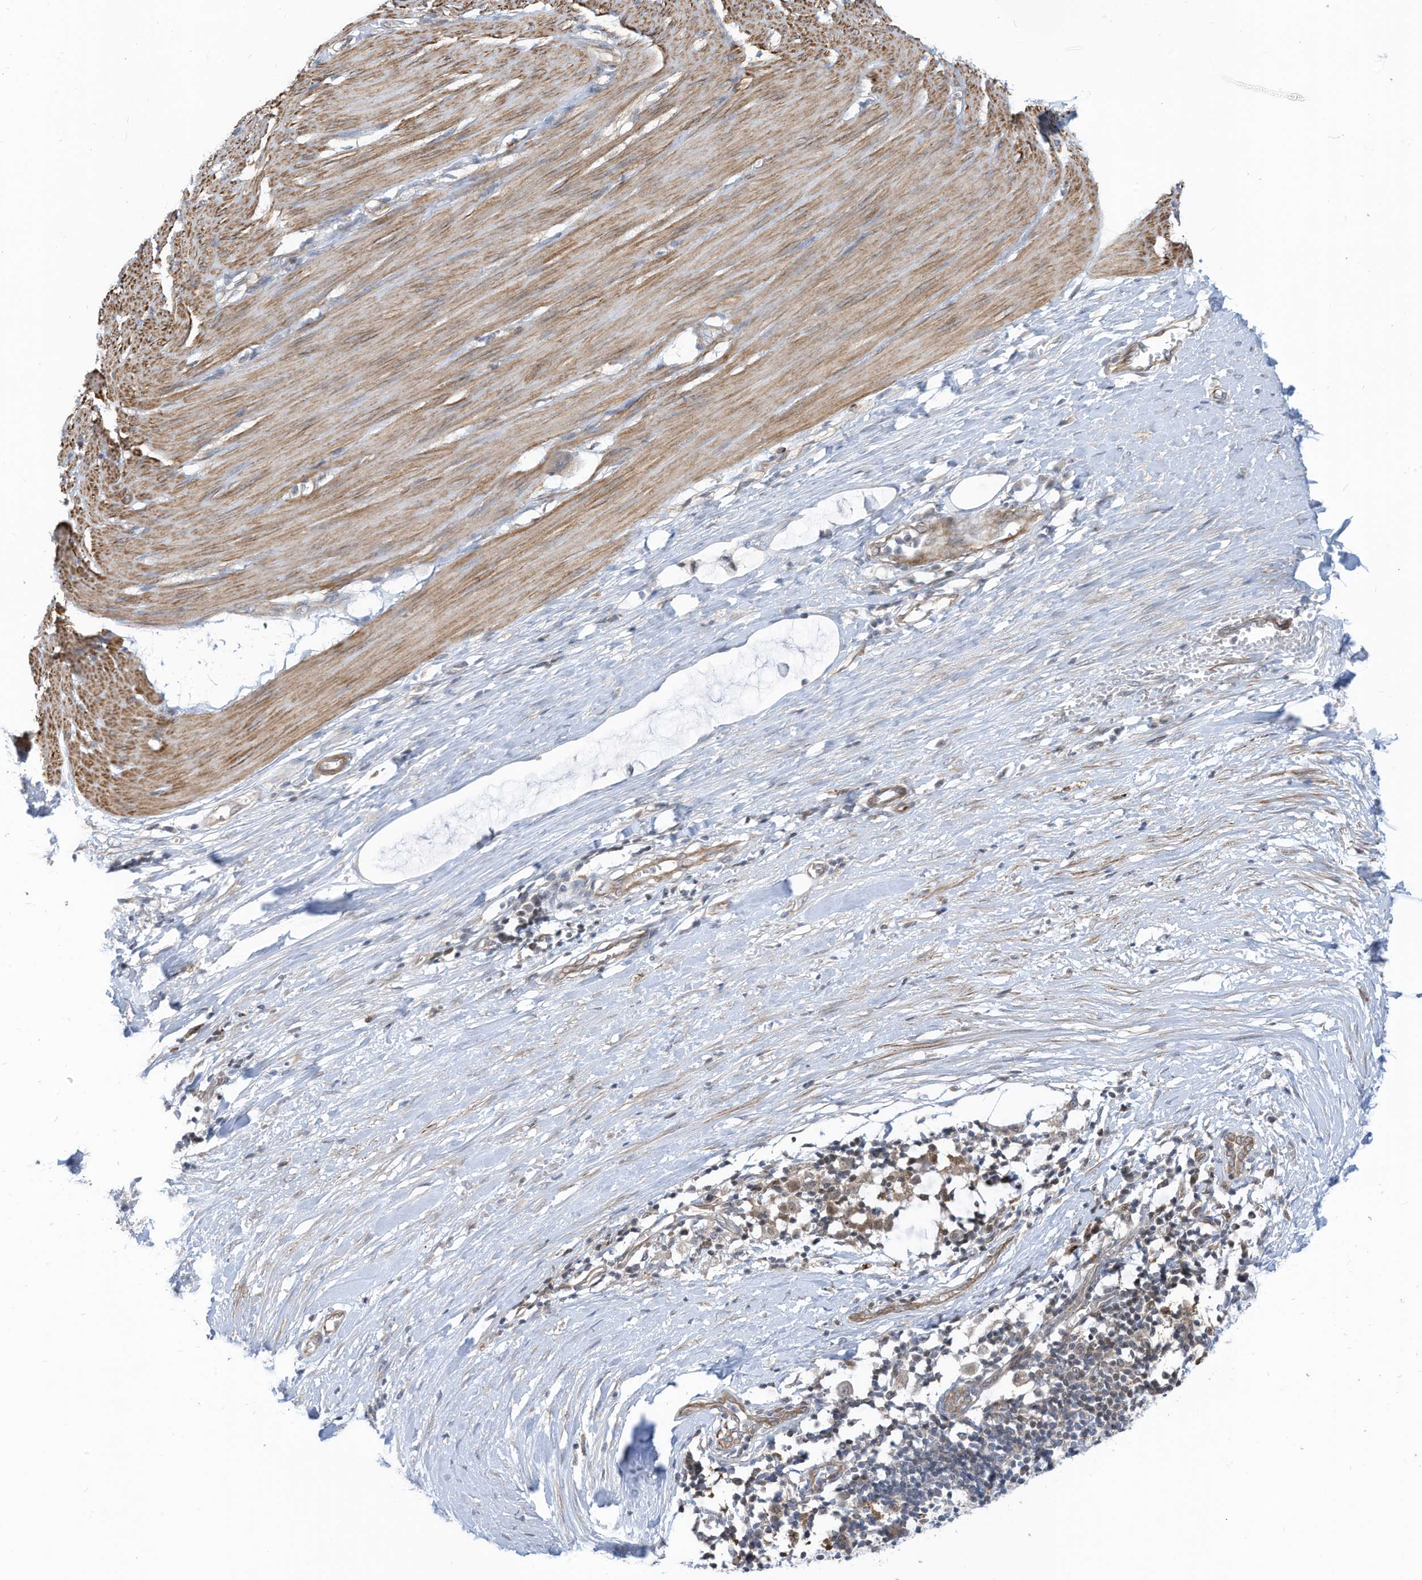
{"staining": {"intensity": "moderate", "quantity": ">75%", "location": "cytoplasmic/membranous"}, "tissue": "smooth muscle", "cell_type": "Smooth muscle cells", "image_type": "normal", "snomed": [{"axis": "morphology", "description": "Normal tissue, NOS"}, {"axis": "morphology", "description": "Adenocarcinoma, NOS"}, {"axis": "topography", "description": "Colon"}, {"axis": "topography", "description": "Peripheral nerve tissue"}], "caption": "Smooth muscle stained with a protein marker exhibits moderate staining in smooth muscle cells.", "gene": "GPATCH3", "patient": {"sex": "male", "age": 14}}